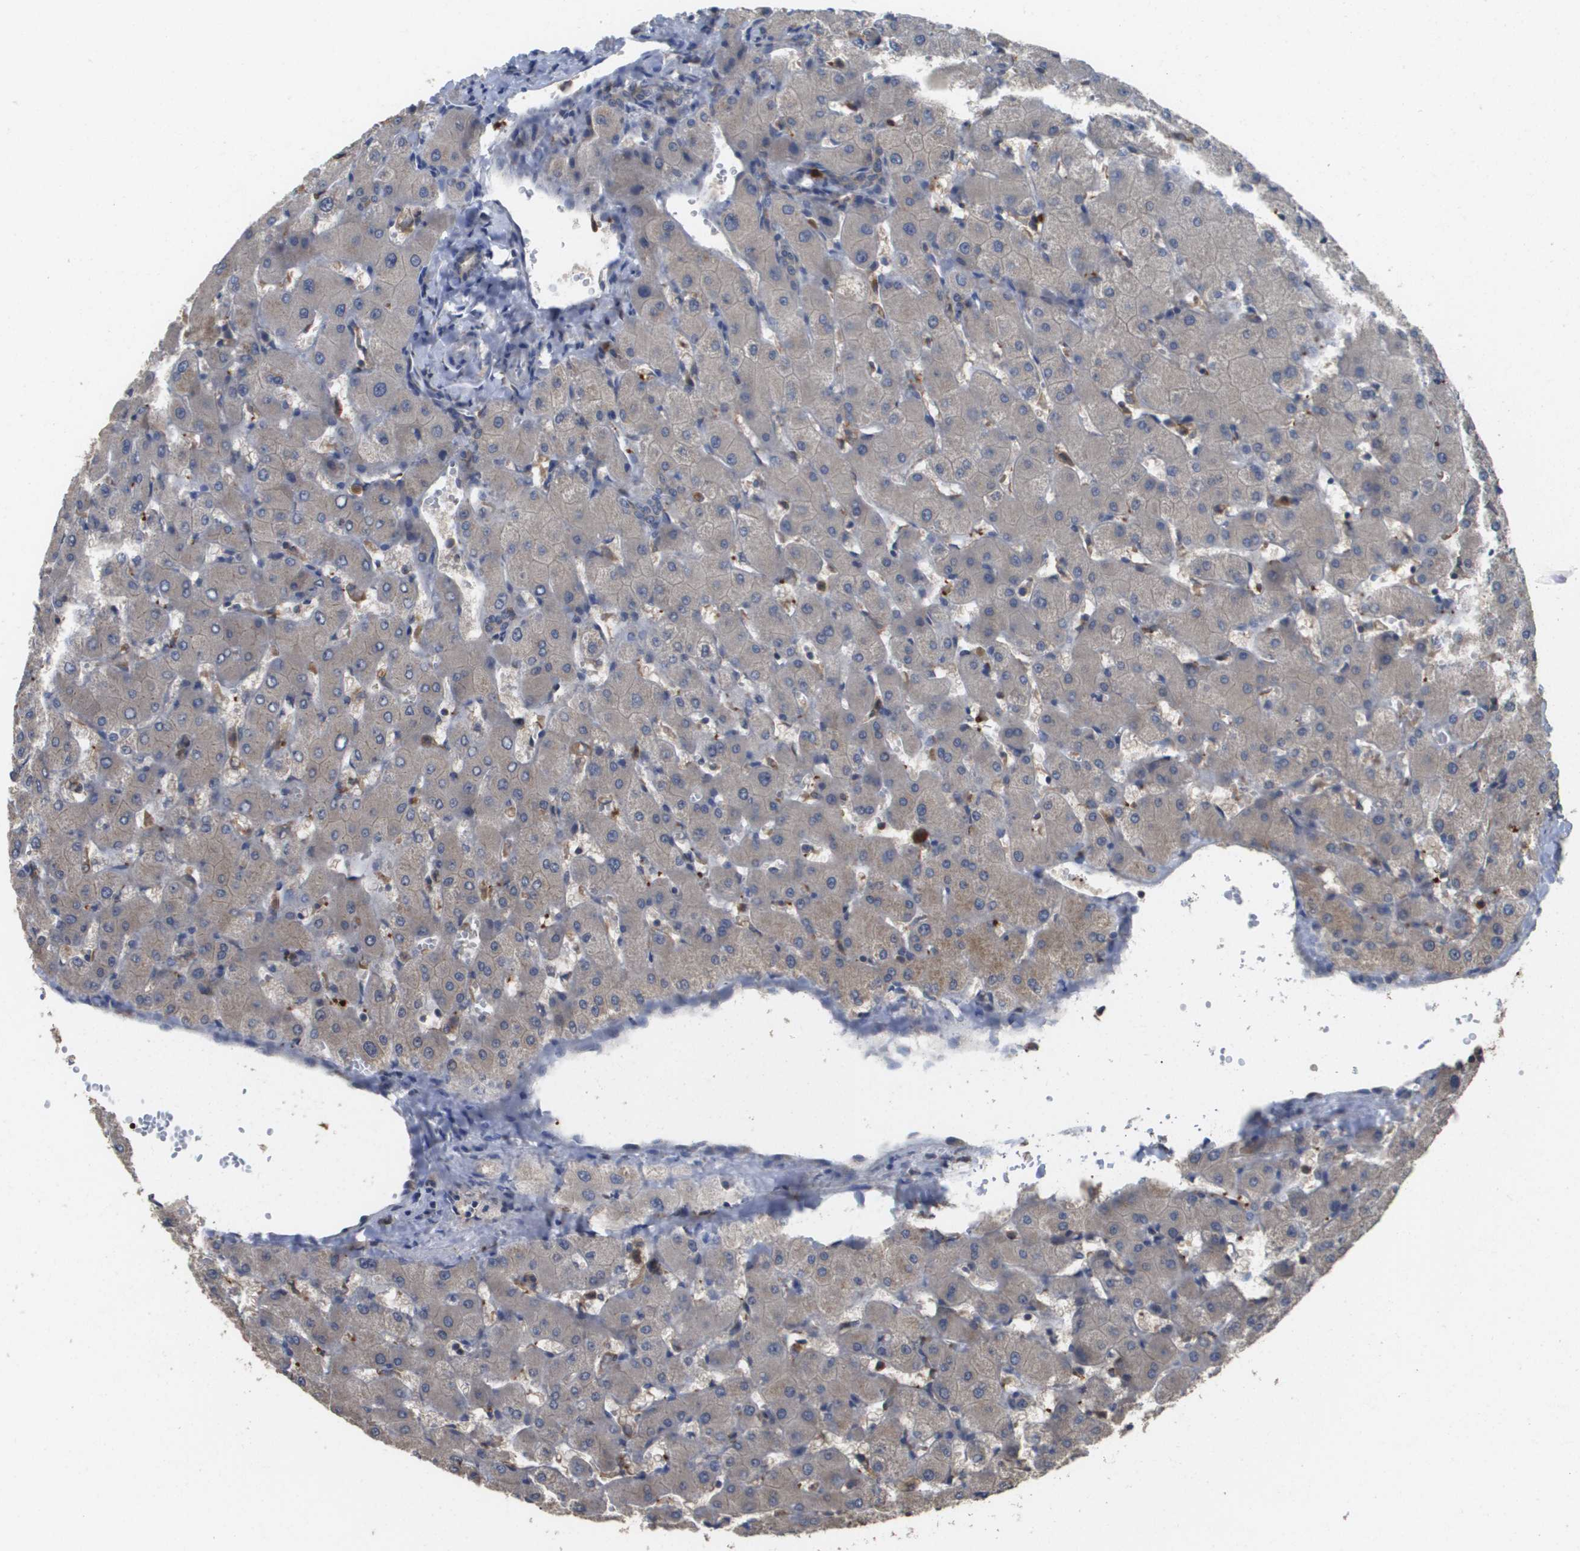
{"staining": {"intensity": "weak", "quantity": "<25%", "location": "cytoplasmic/membranous"}, "tissue": "liver", "cell_type": "Cholangiocytes", "image_type": "normal", "snomed": [{"axis": "morphology", "description": "Normal tissue, NOS"}, {"axis": "topography", "description": "Liver"}], "caption": "This photomicrograph is of unremarkable liver stained with immunohistochemistry to label a protein in brown with the nuclei are counter-stained blue. There is no positivity in cholangiocytes.", "gene": "RAB27B", "patient": {"sex": "female", "age": 63}}